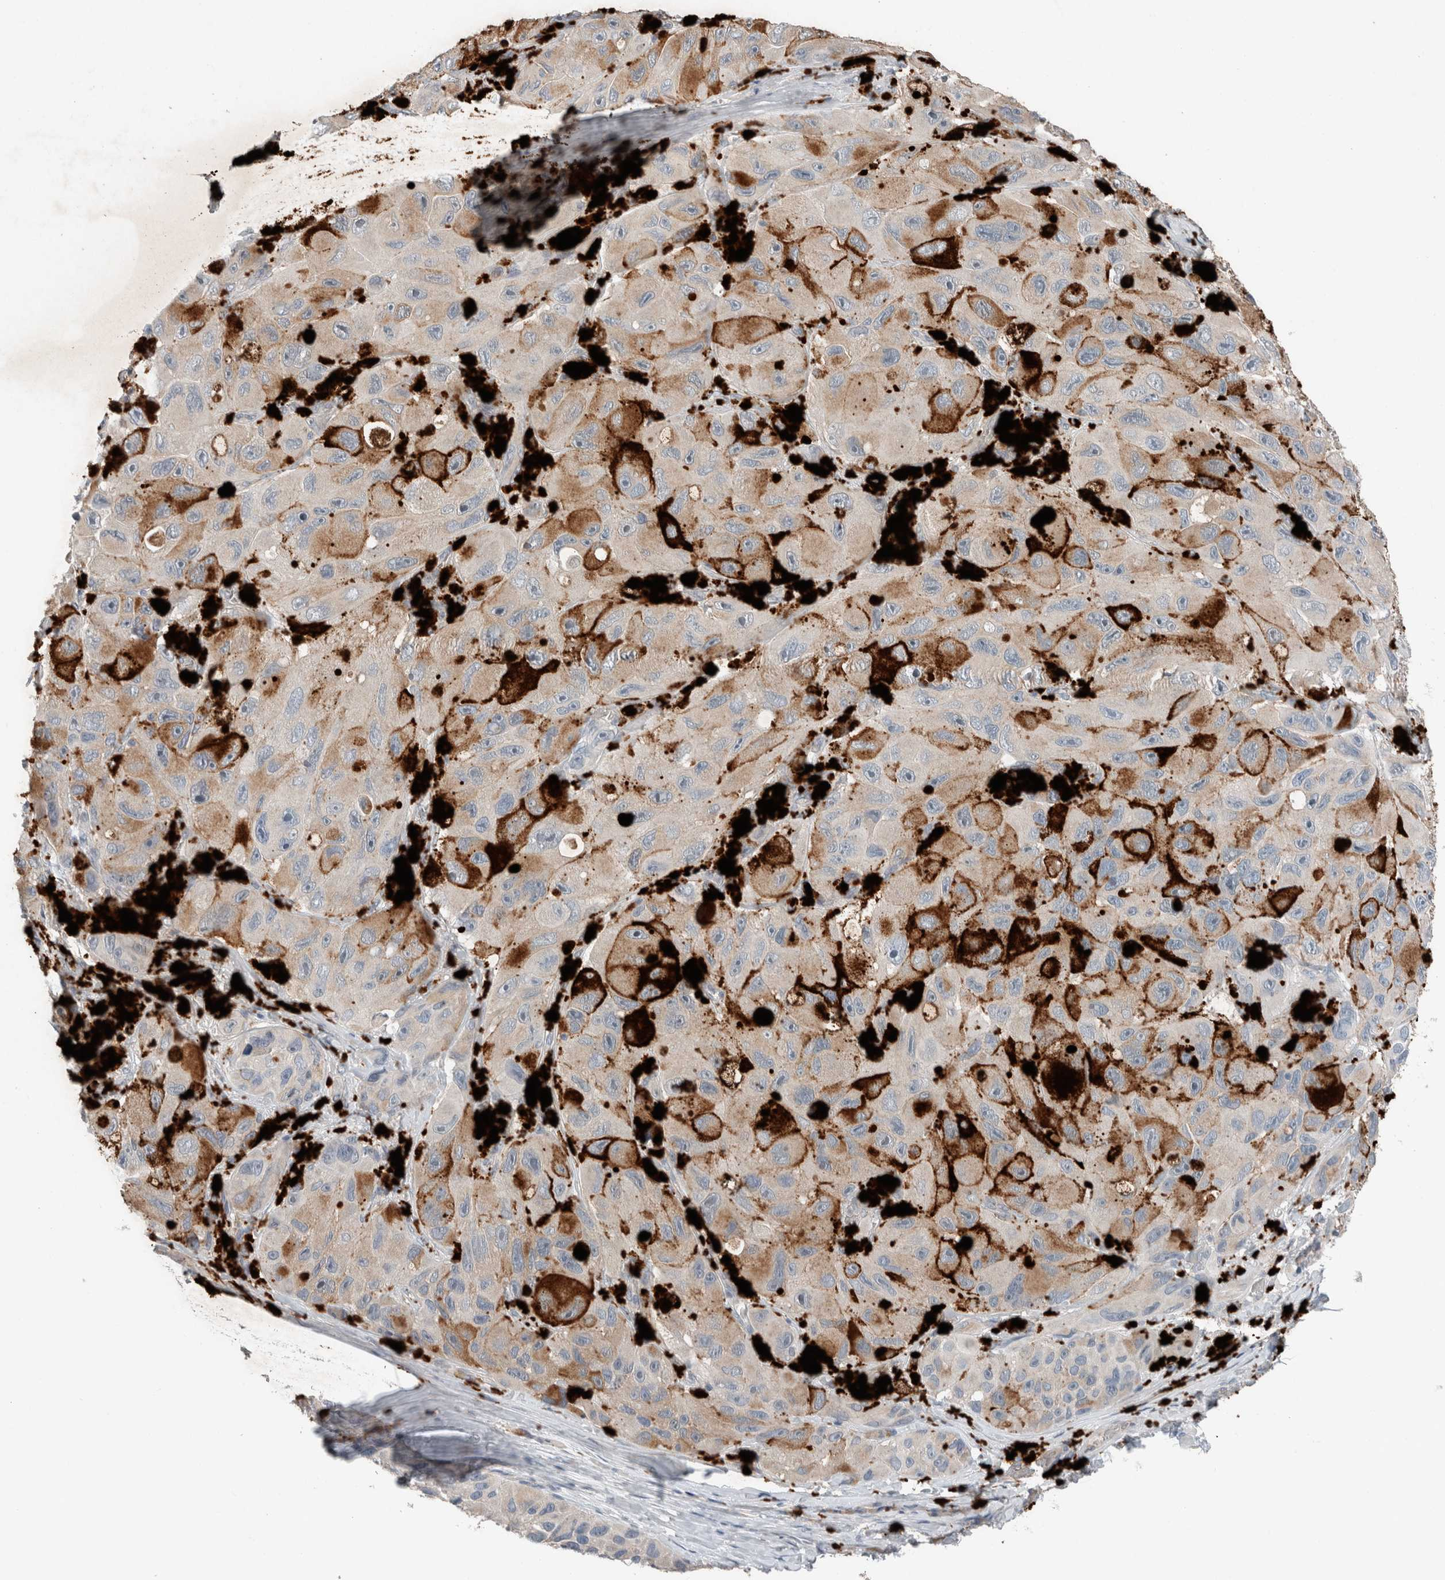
{"staining": {"intensity": "negative", "quantity": "none", "location": "none"}, "tissue": "melanoma", "cell_type": "Tumor cells", "image_type": "cancer", "snomed": [{"axis": "morphology", "description": "Malignant melanoma, NOS"}, {"axis": "topography", "description": "Skin"}], "caption": "Melanoma was stained to show a protein in brown. There is no significant expression in tumor cells.", "gene": "UGCG", "patient": {"sex": "female", "age": 73}}